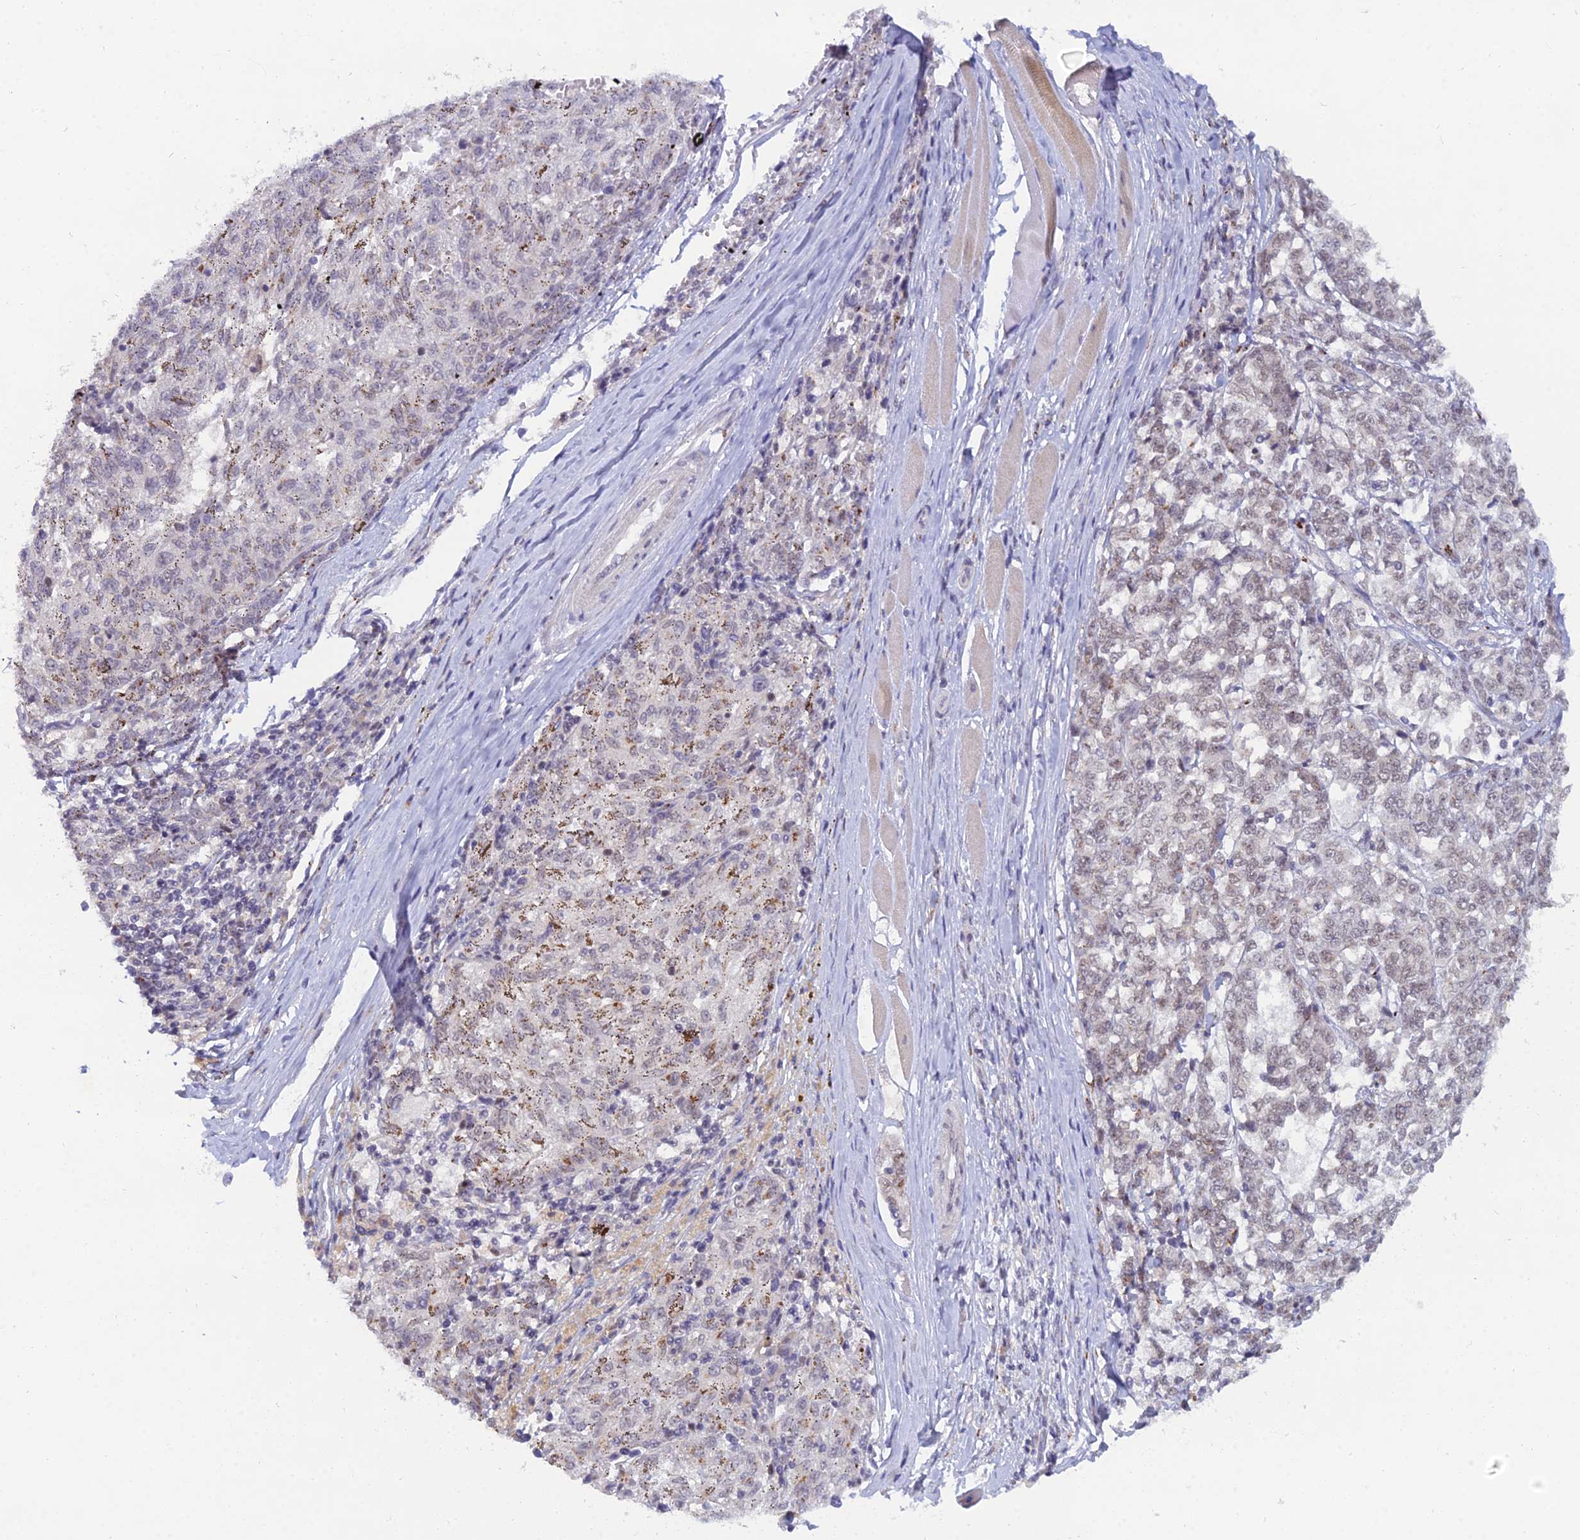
{"staining": {"intensity": "weak", "quantity": "25%-75%", "location": "cytoplasmic/membranous,nuclear"}, "tissue": "melanoma", "cell_type": "Tumor cells", "image_type": "cancer", "snomed": [{"axis": "morphology", "description": "Malignant melanoma, NOS"}, {"axis": "topography", "description": "Skin"}], "caption": "Malignant melanoma stained with immunohistochemistry (IHC) exhibits weak cytoplasmic/membranous and nuclear expression in approximately 25%-75% of tumor cells.", "gene": "THOC3", "patient": {"sex": "female", "age": 72}}